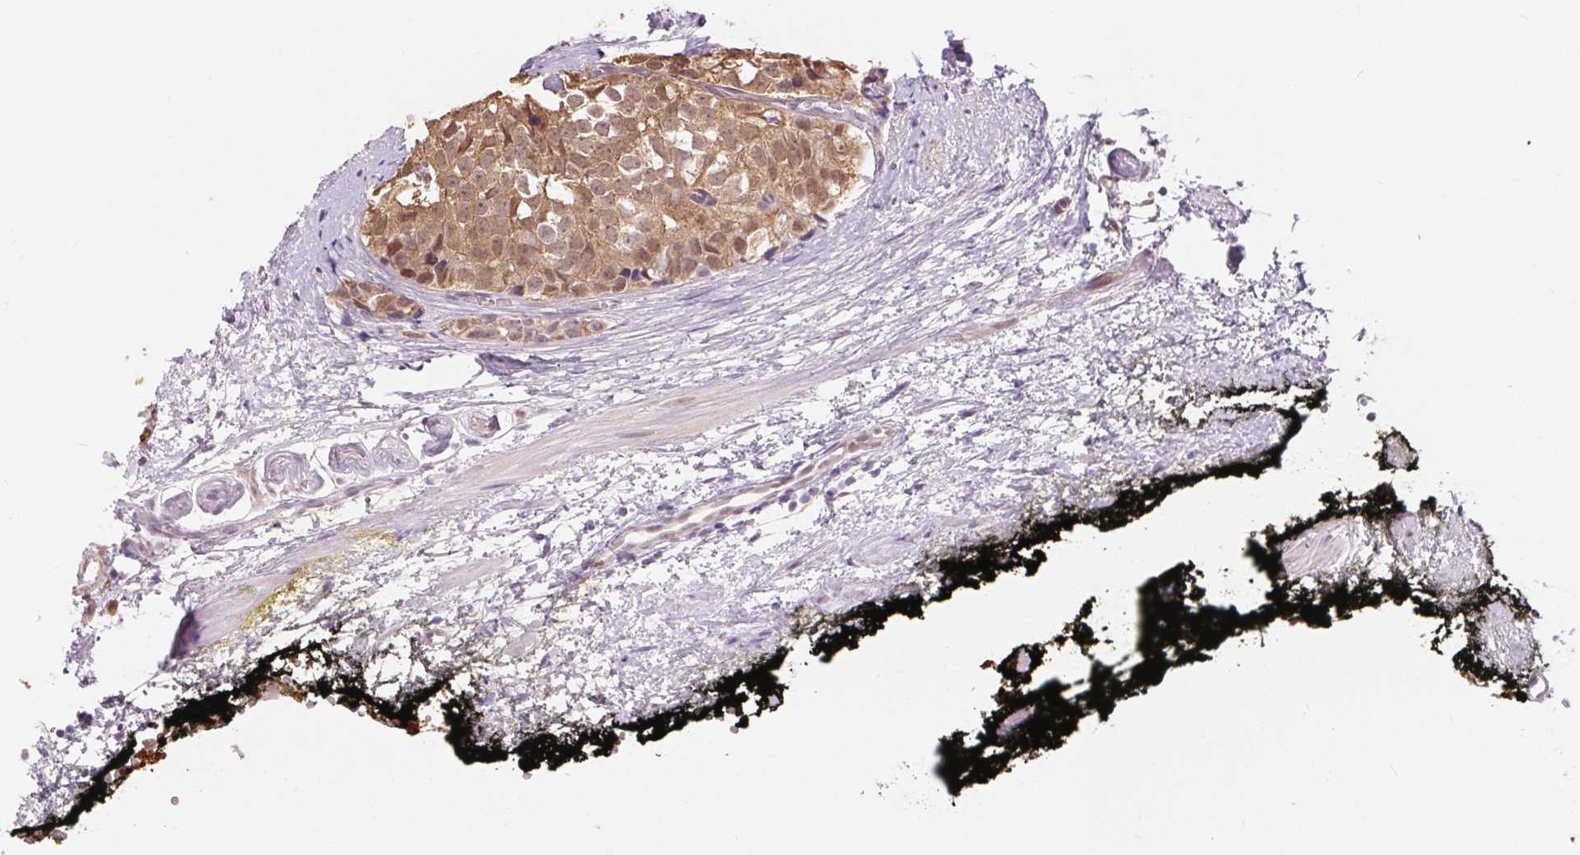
{"staining": {"intensity": "moderate", "quantity": ">75%", "location": "cytoplasmic/membranous,nuclear"}, "tissue": "prostate cancer", "cell_type": "Tumor cells", "image_type": "cancer", "snomed": [{"axis": "morphology", "description": "Adenocarcinoma, High grade"}, {"axis": "topography", "description": "Prostate"}], "caption": "Prostate cancer stained with a protein marker displays moderate staining in tumor cells.", "gene": "TMEM273", "patient": {"sex": "male", "age": 71}}